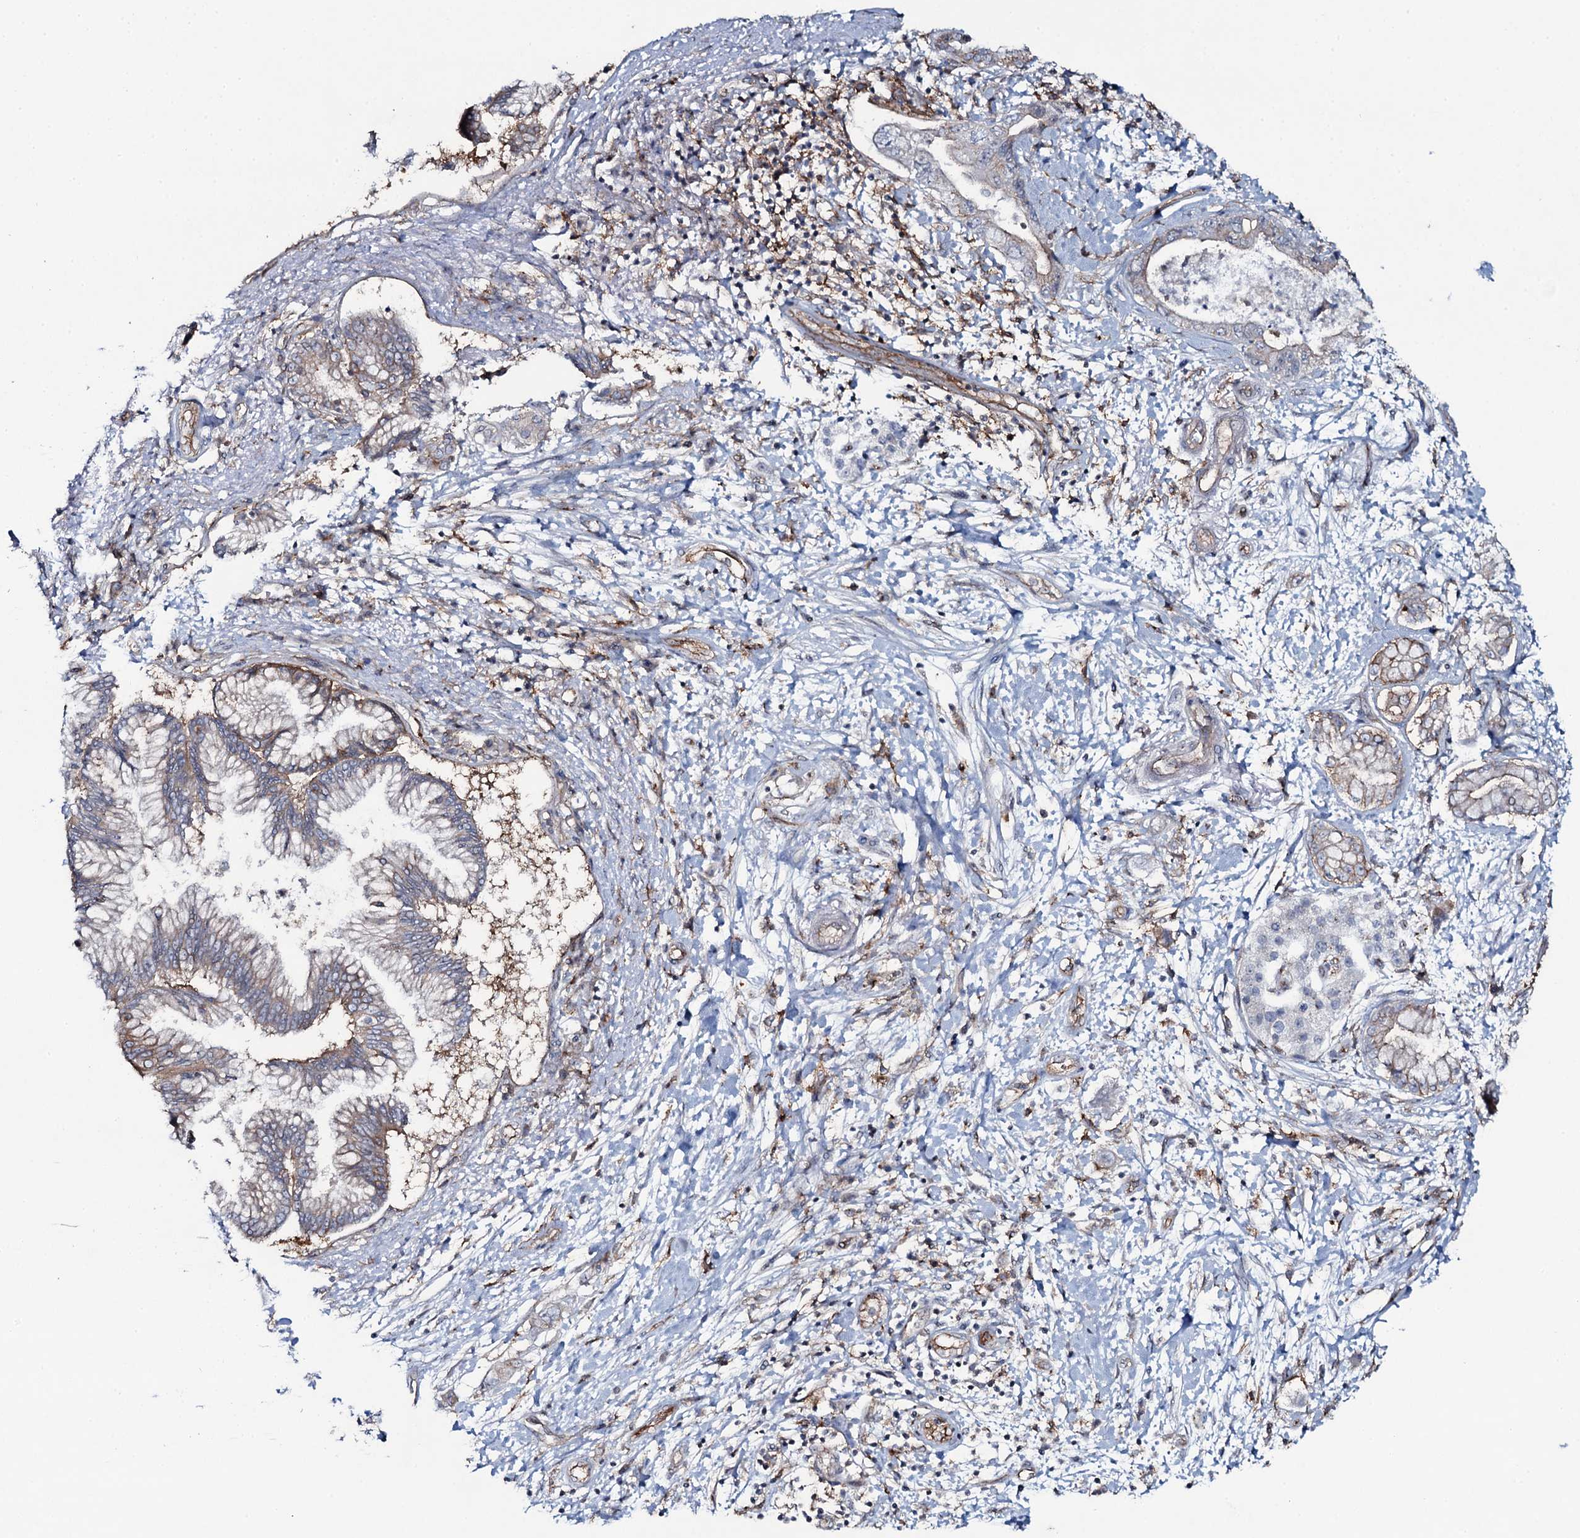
{"staining": {"intensity": "moderate", "quantity": "<25%", "location": "cytoplasmic/membranous"}, "tissue": "pancreatic cancer", "cell_type": "Tumor cells", "image_type": "cancer", "snomed": [{"axis": "morphology", "description": "Adenocarcinoma, NOS"}, {"axis": "topography", "description": "Pancreas"}], "caption": "A micrograph of human pancreatic cancer (adenocarcinoma) stained for a protein reveals moderate cytoplasmic/membranous brown staining in tumor cells.", "gene": "SNAP23", "patient": {"sex": "female", "age": 73}}